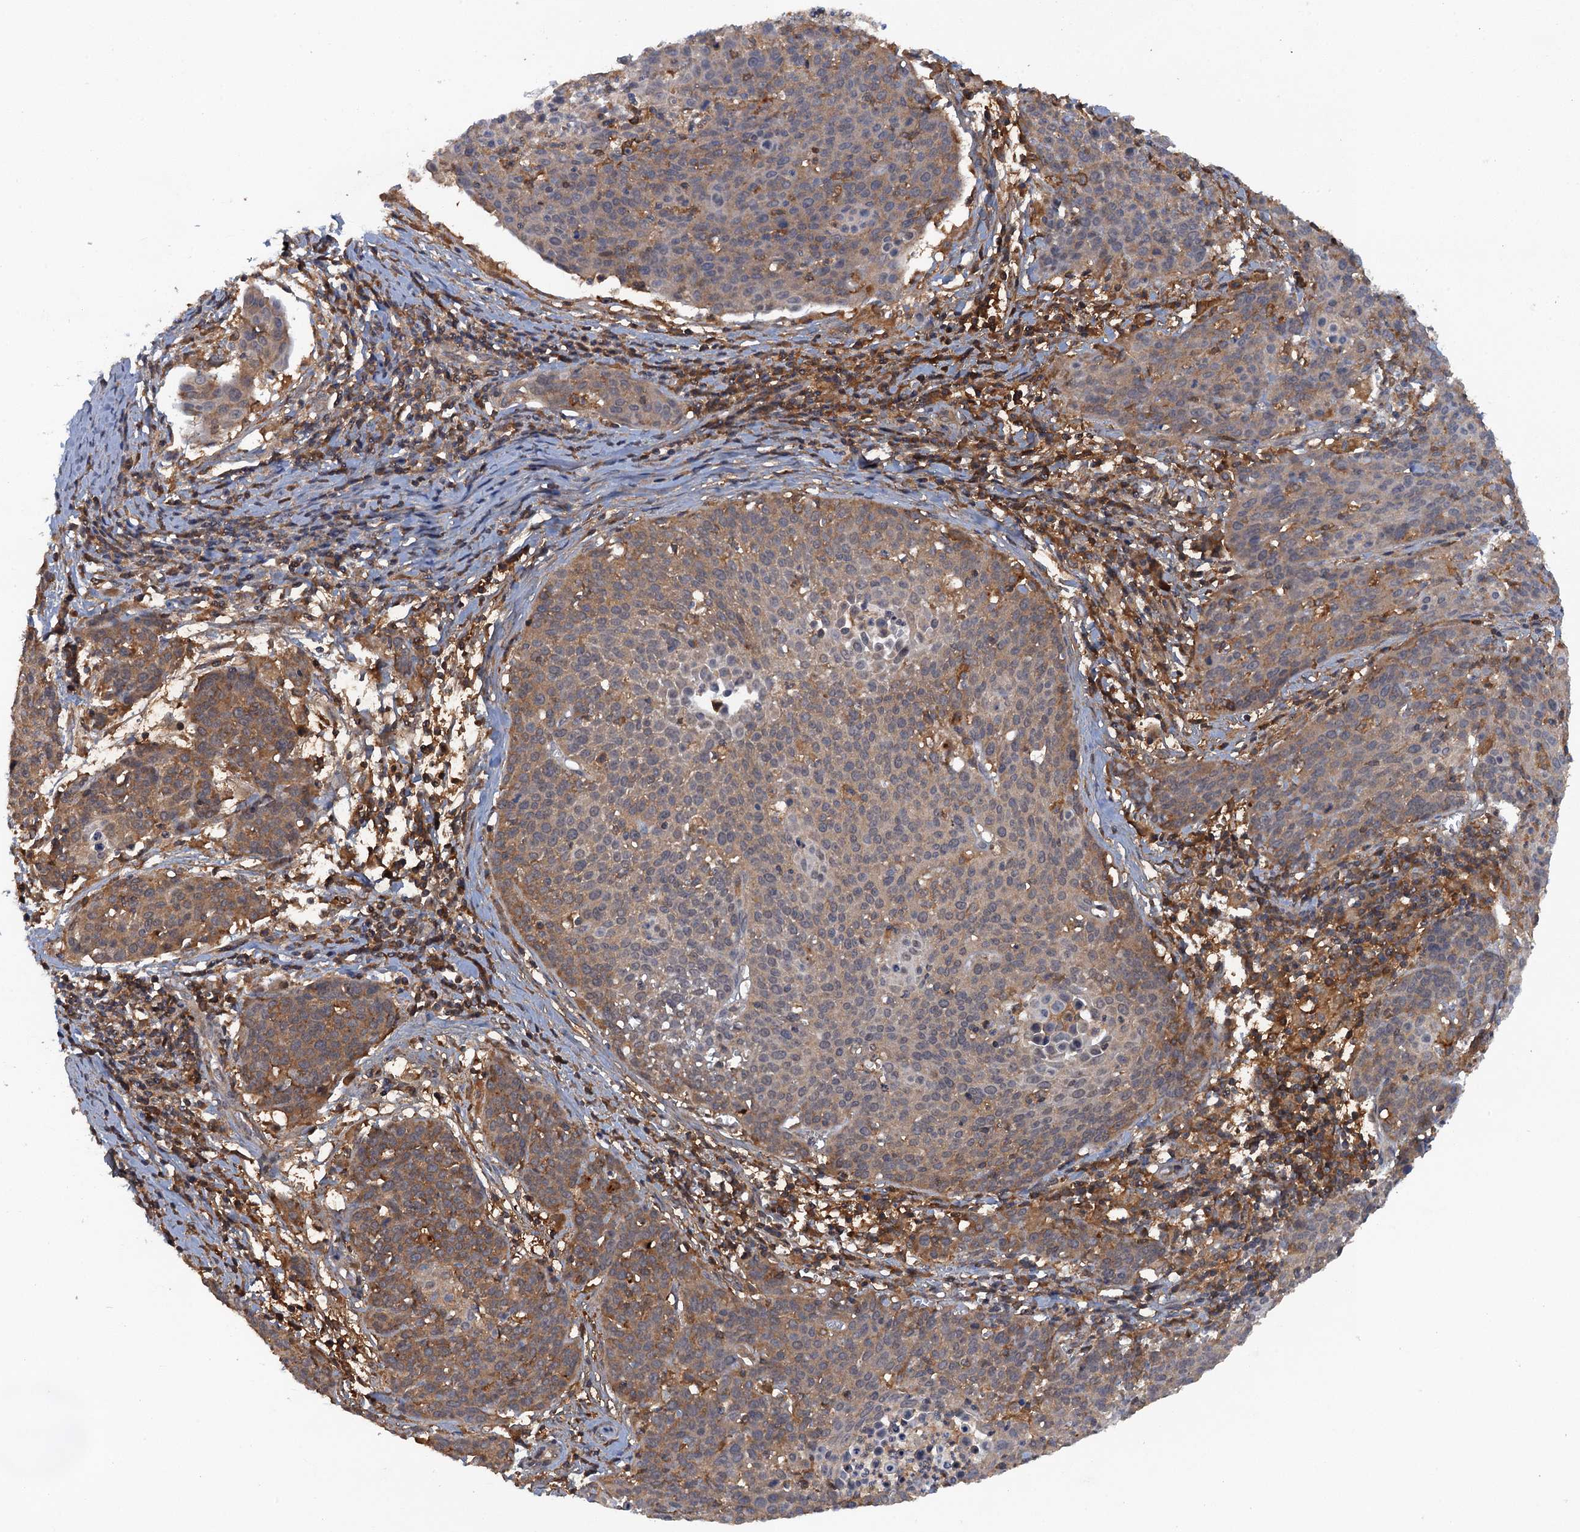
{"staining": {"intensity": "moderate", "quantity": "25%-75%", "location": "cytoplasmic/membranous"}, "tissue": "cervical cancer", "cell_type": "Tumor cells", "image_type": "cancer", "snomed": [{"axis": "morphology", "description": "Squamous cell carcinoma, NOS"}, {"axis": "topography", "description": "Cervix"}], "caption": "Immunohistochemical staining of cervical cancer (squamous cell carcinoma) demonstrates medium levels of moderate cytoplasmic/membranous positivity in about 25%-75% of tumor cells.", "gene": "HAPLN3", "patient": {"sex": "female", "age": 38}}